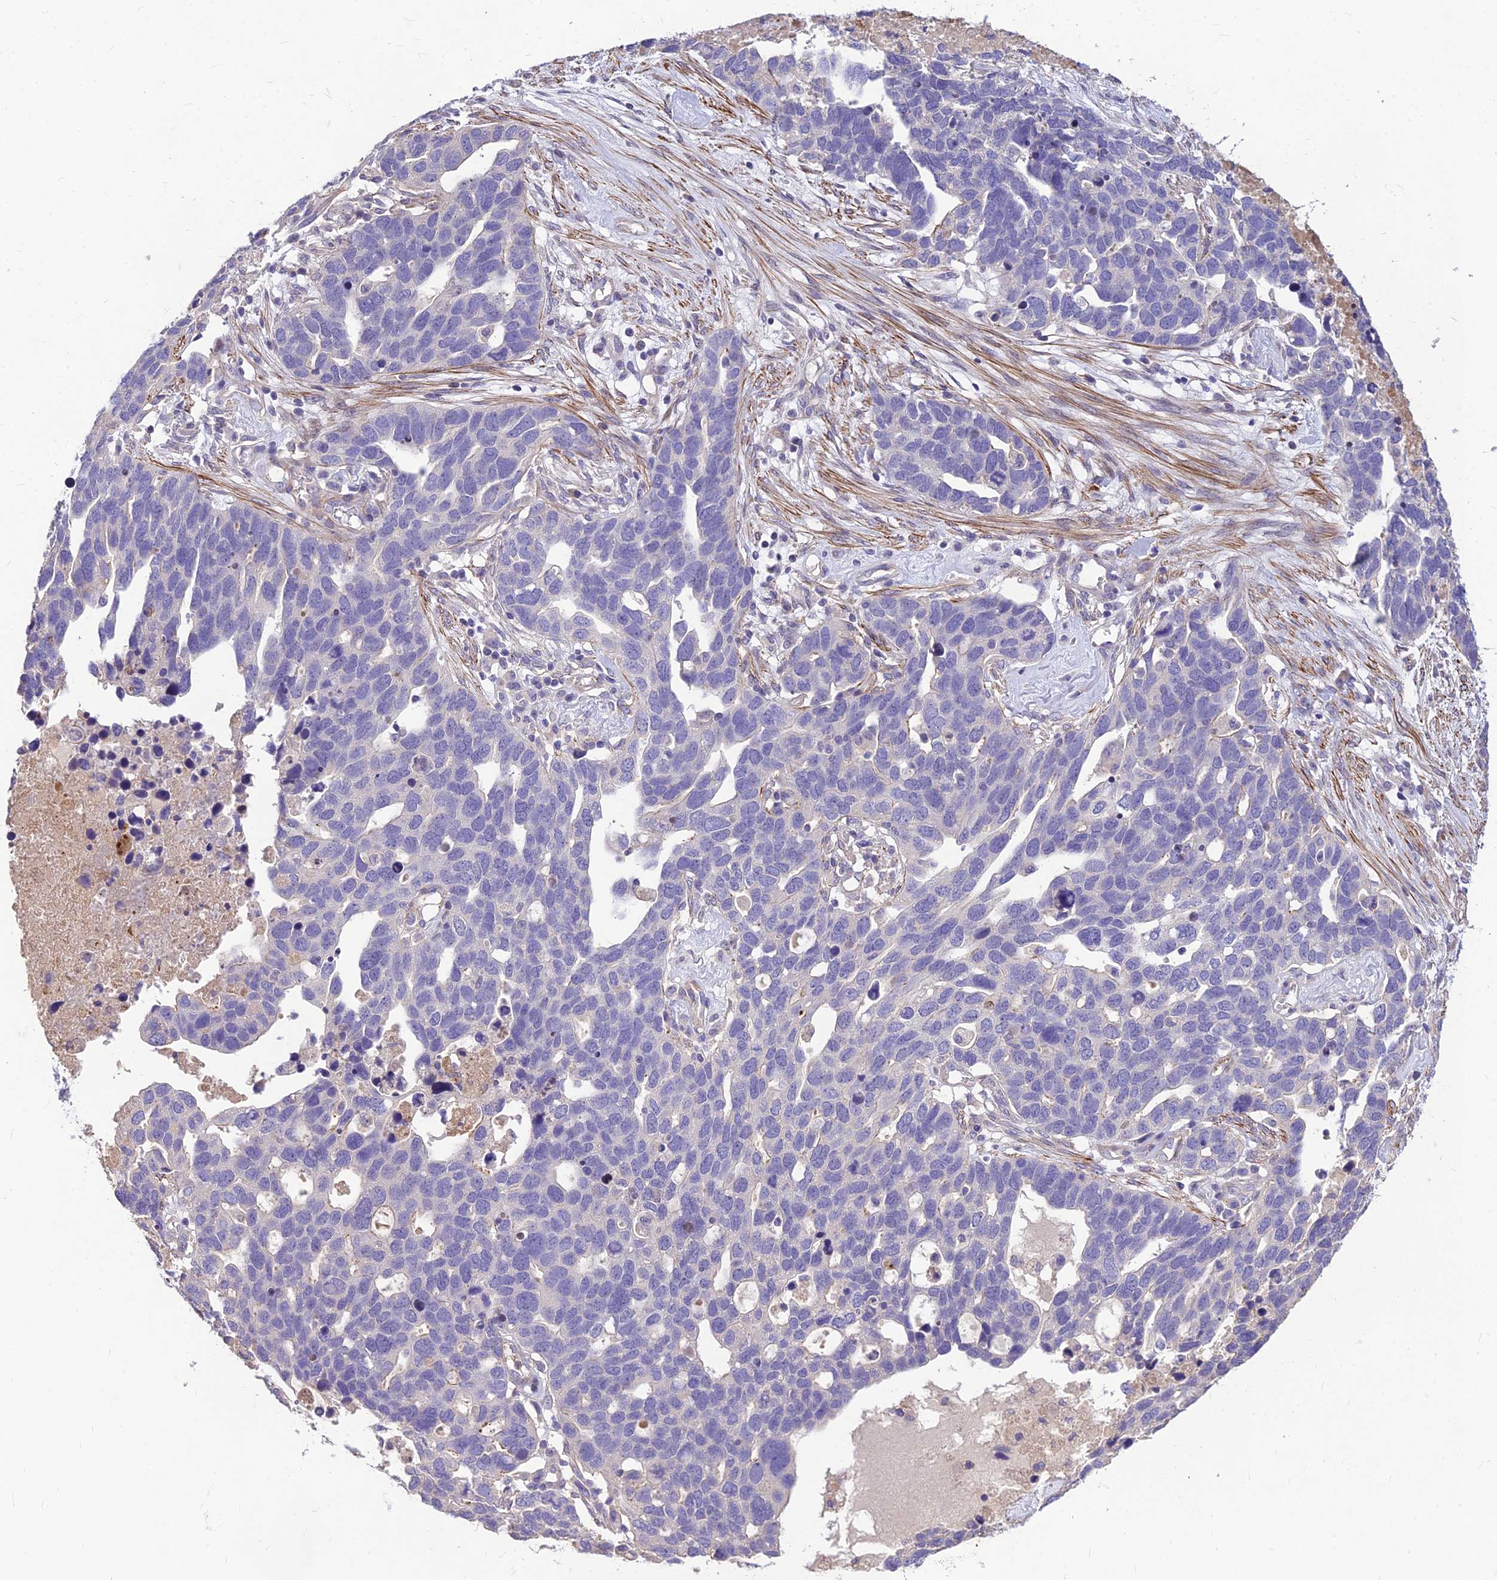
{"staining": {"intensity": "negative", "quantity": "none", "location": "none"}, "tissue": "ovarian cancer", "cell_type": "Tumor cells", "image_type": "cancer", "snomed": [{"axis": "morphology", "description": "Cystadenocarcinoma, serous, NOS"}, {"axis": "topography", "description": "Ovary"}], "caption": "A photomicrograph of ovarian cancer stained for a protein demonstrates no brown staining in tumor cells.", "gene": "CLUH", "patient": {"sex": "female", "age": 54}}